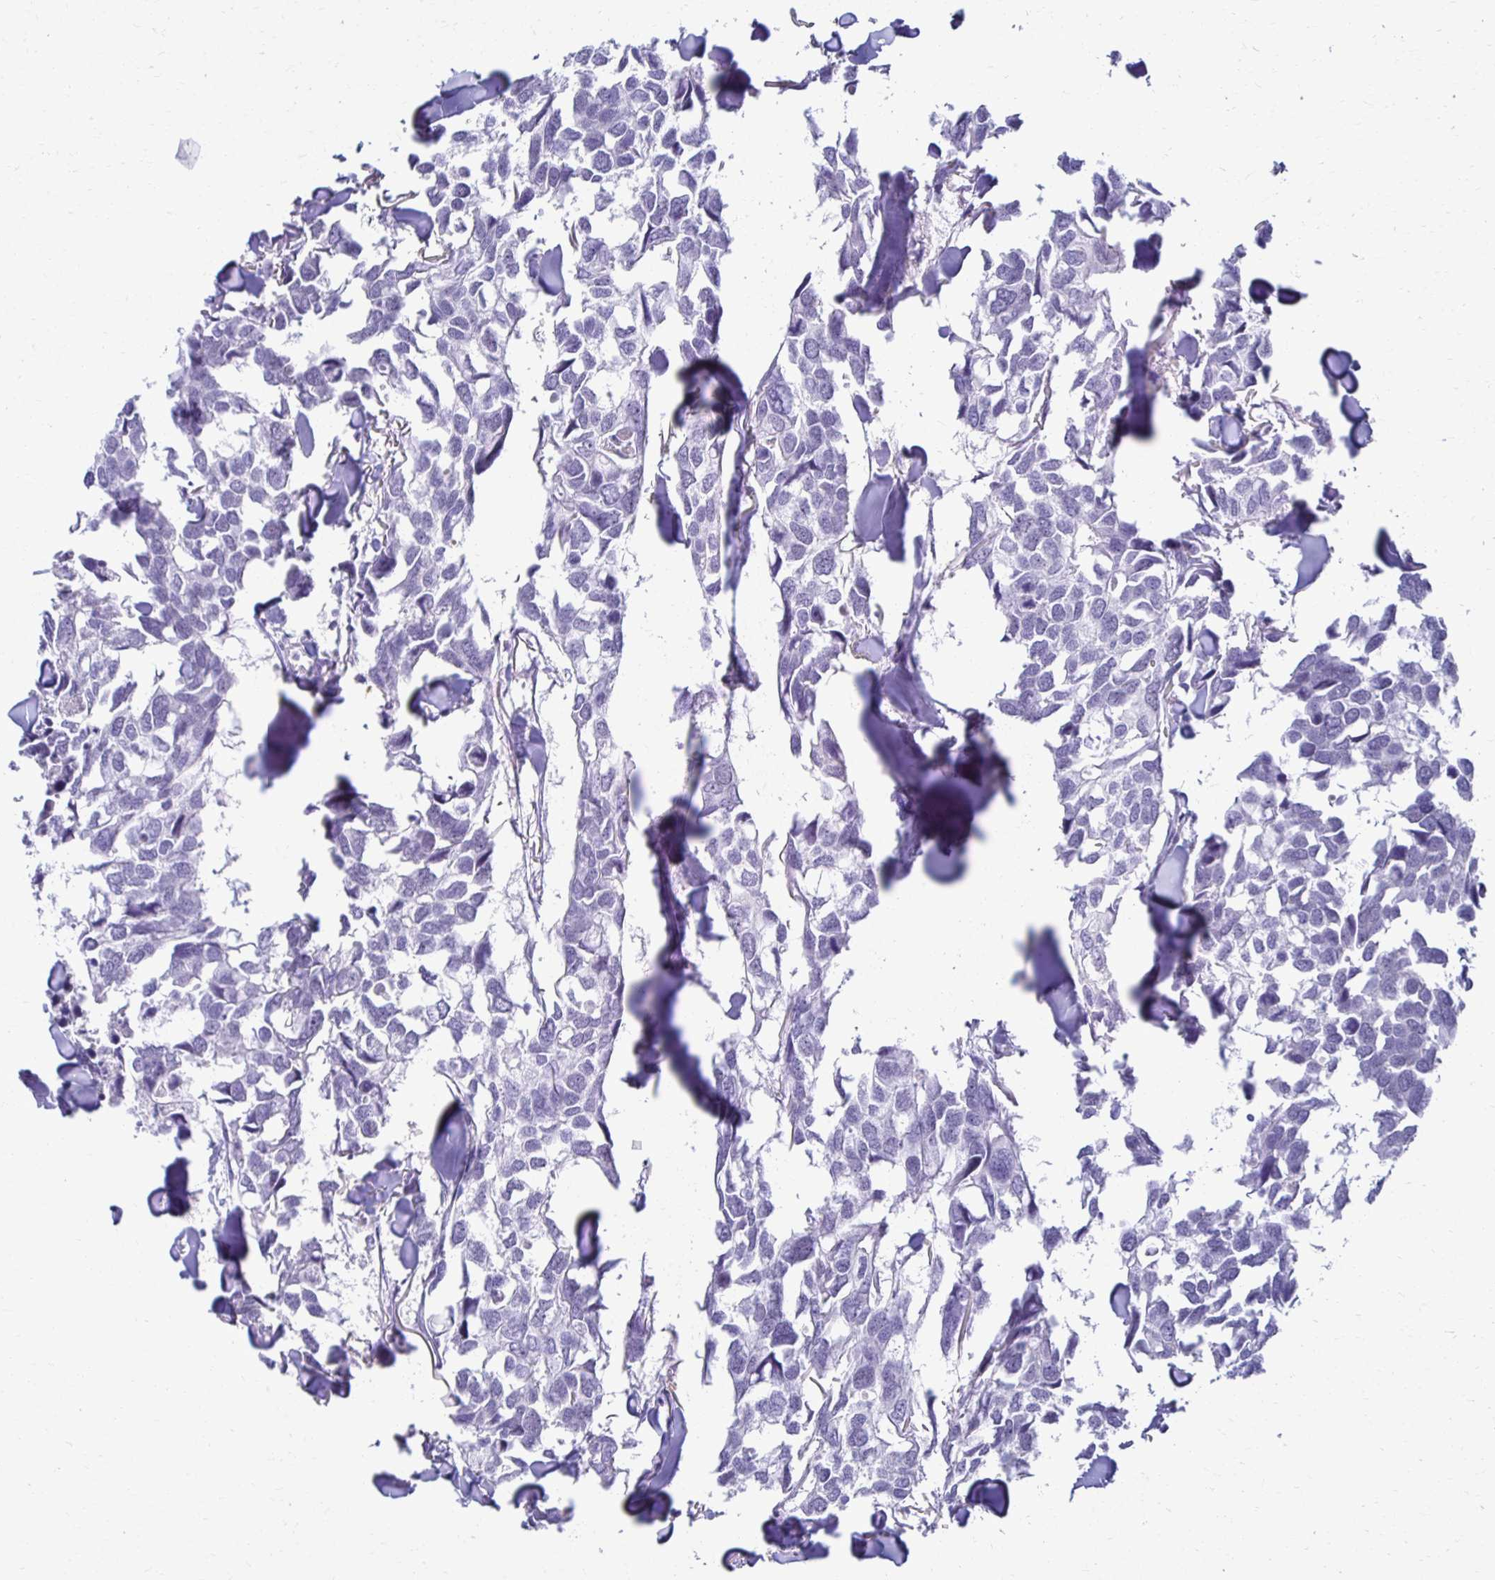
{"staining": {"intensity": "negative", "quantity": "none", "location": "none"}, "tissue": "breast cancer", "cell_type": "Tumor cells", "image_type": "cancer", "snomed": [{"axis": "morphology", "description": "Duct carcinoma"}, {"axis": "topography", "description": "Breast"}], "caption": "There is no significant positivity in tumor cells of breast intraductal carcinoma.", "gene": "RHBDL3", "patient": {"sex": "female", "age": 83}}